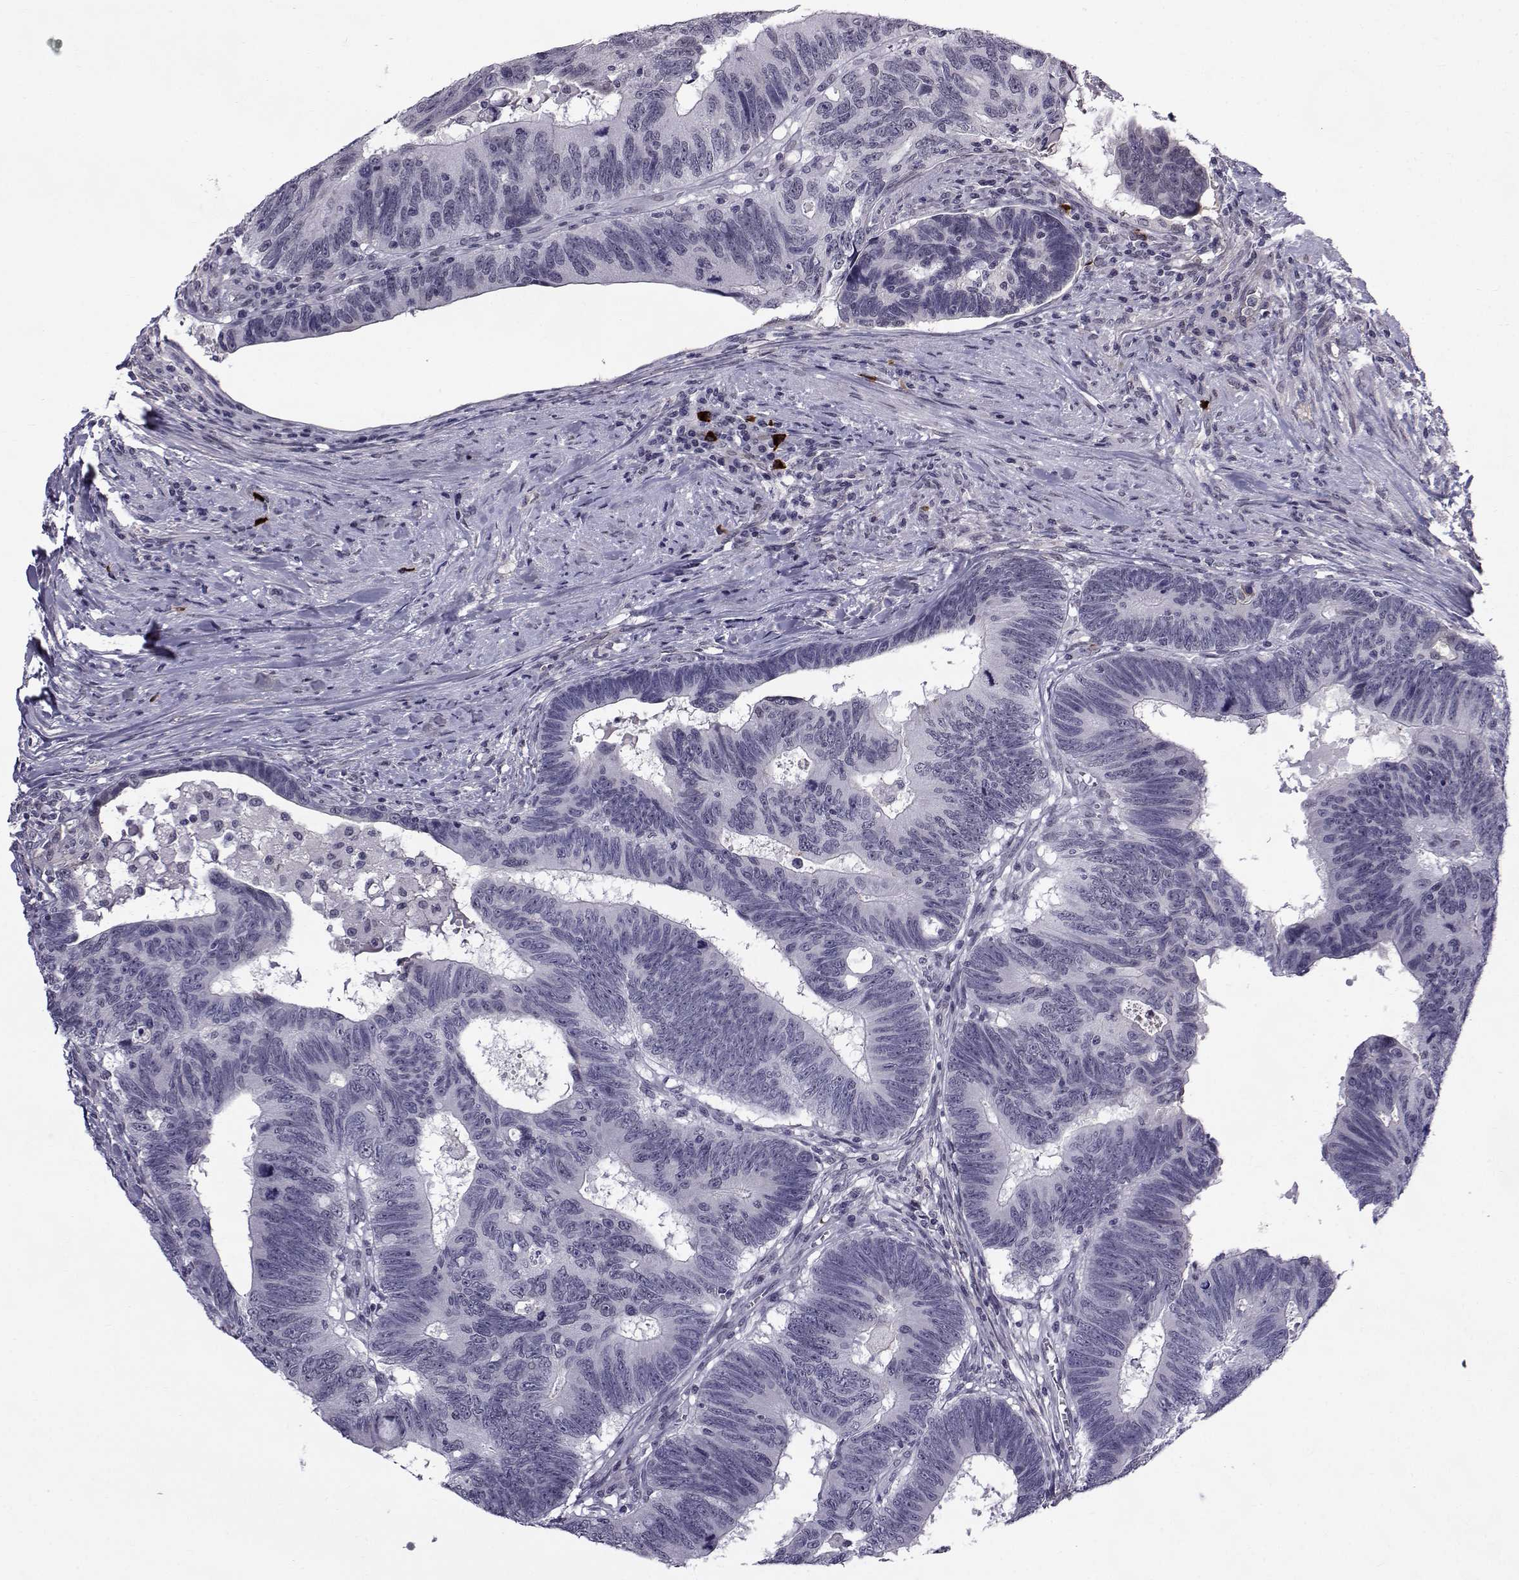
{"staining": {"intensity": "negative", "quantity": "none", "location": "none"}, "tissue": "colorectal cancer", "cell_type": "Tumor cells", "image_type": "cancer", "snomed": [{"axis": "morphology", "description": "Adenocarcinoma, NOS"}, {"axis": "topography", "description": "Colon"}], "caption": "Adenocarcinoma (colorectal) was stained to show a protein in brown. There is no significant expression in tumor cells.", "gene": "RBM24", "patient": {"sex": "female", "age": 77}}